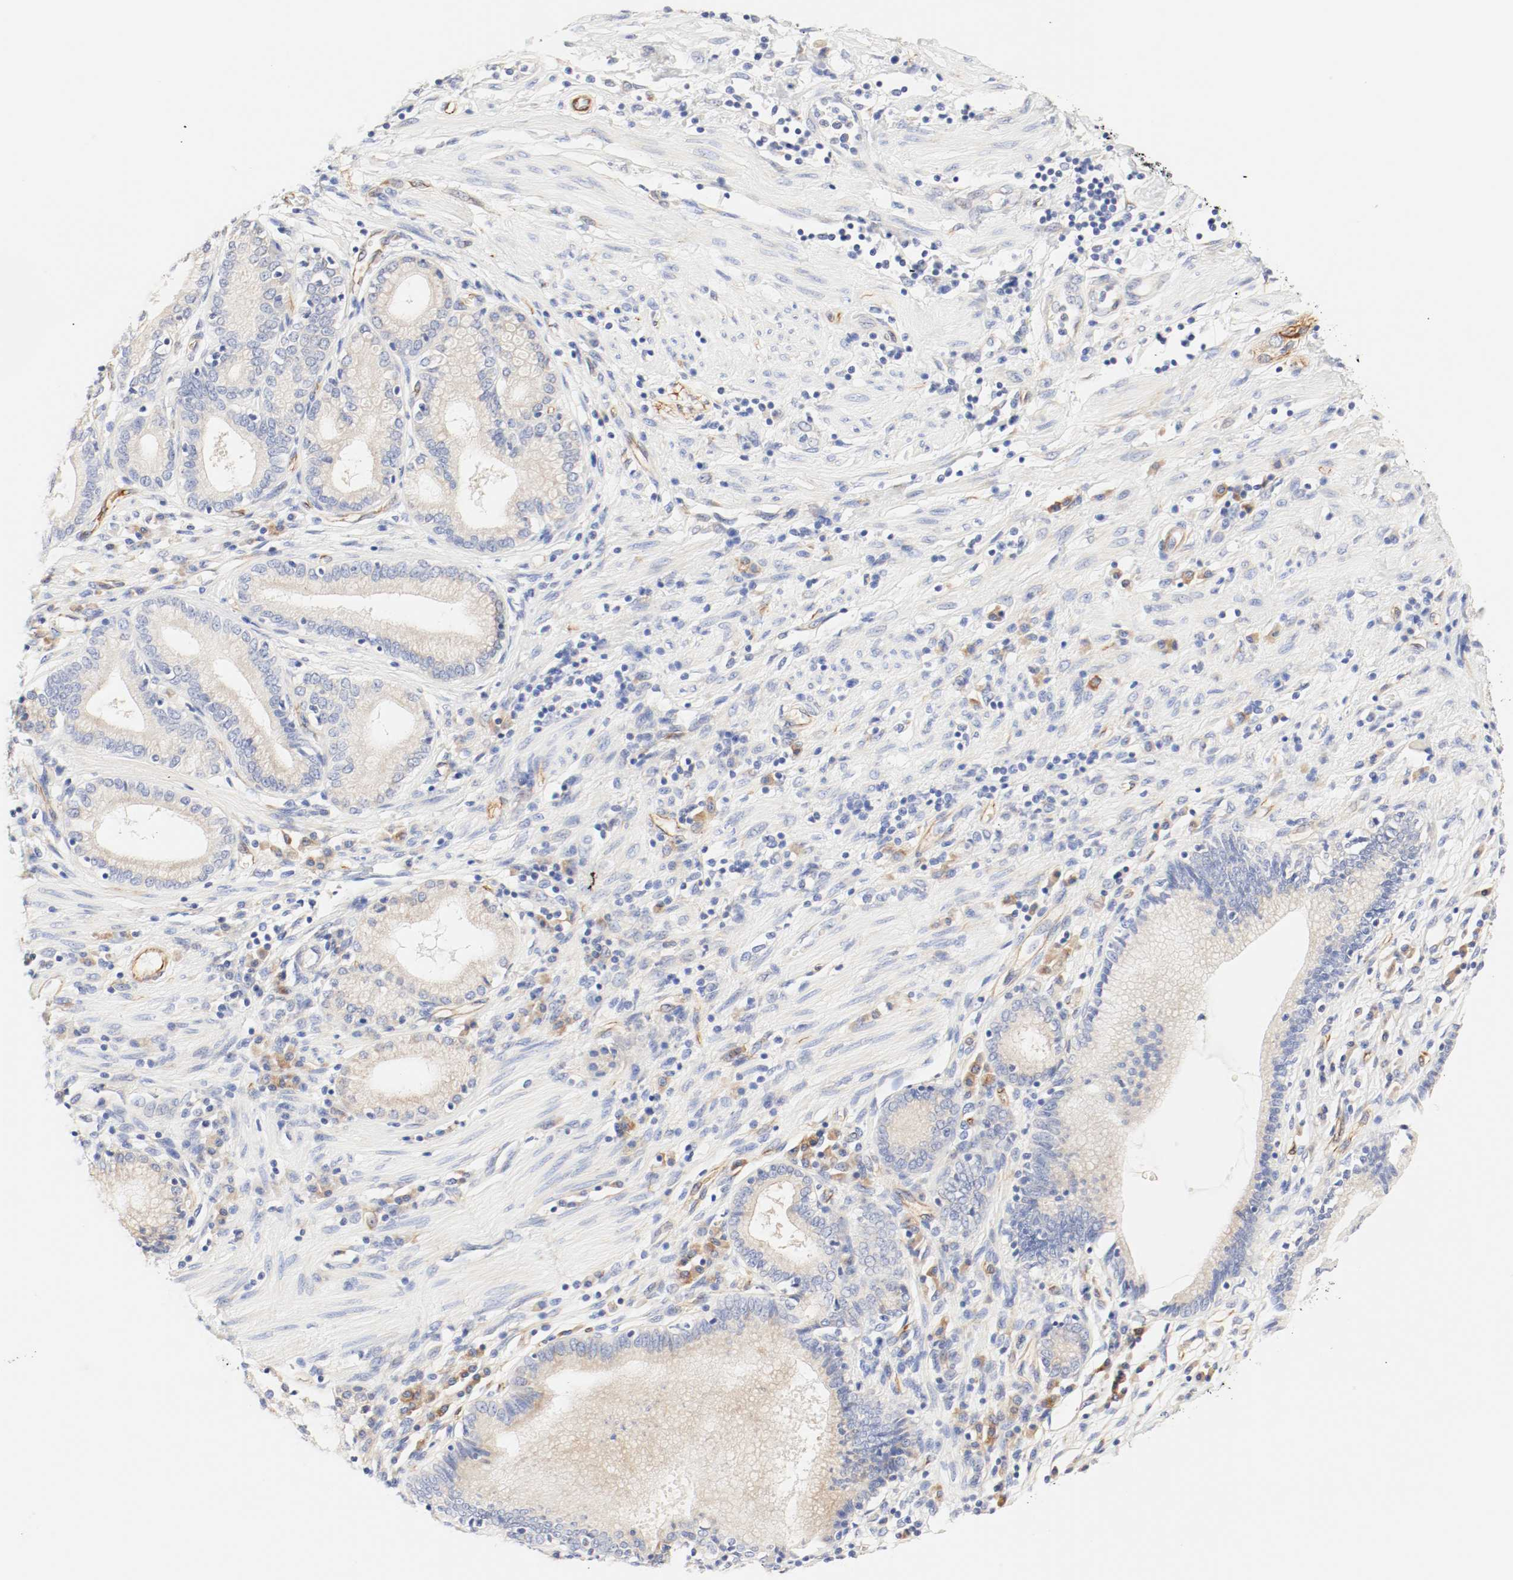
{"staining": {"intensity": "weak", "quantity": "25%-75%", "location": "cytoplasmic/membranous"}, "tissue": "pancreatic cancer", "cell_type": "Tumor cells", "image_type": "cancer", "snomed": [{"axis": "morphology", "description": "Adenocarcinoma, NOS"}, {"axis": "topography", "description": "Pancreas"}], "caption": "Pancreatic adenocarcinoma stained with immunohistochemistry (IHC) displays weak cytoplasmic/membranous positivity in approximately 25%-75% of tumor cells.", "gene": "GIT1", "patient": {"sex": "female", "age": 48}}